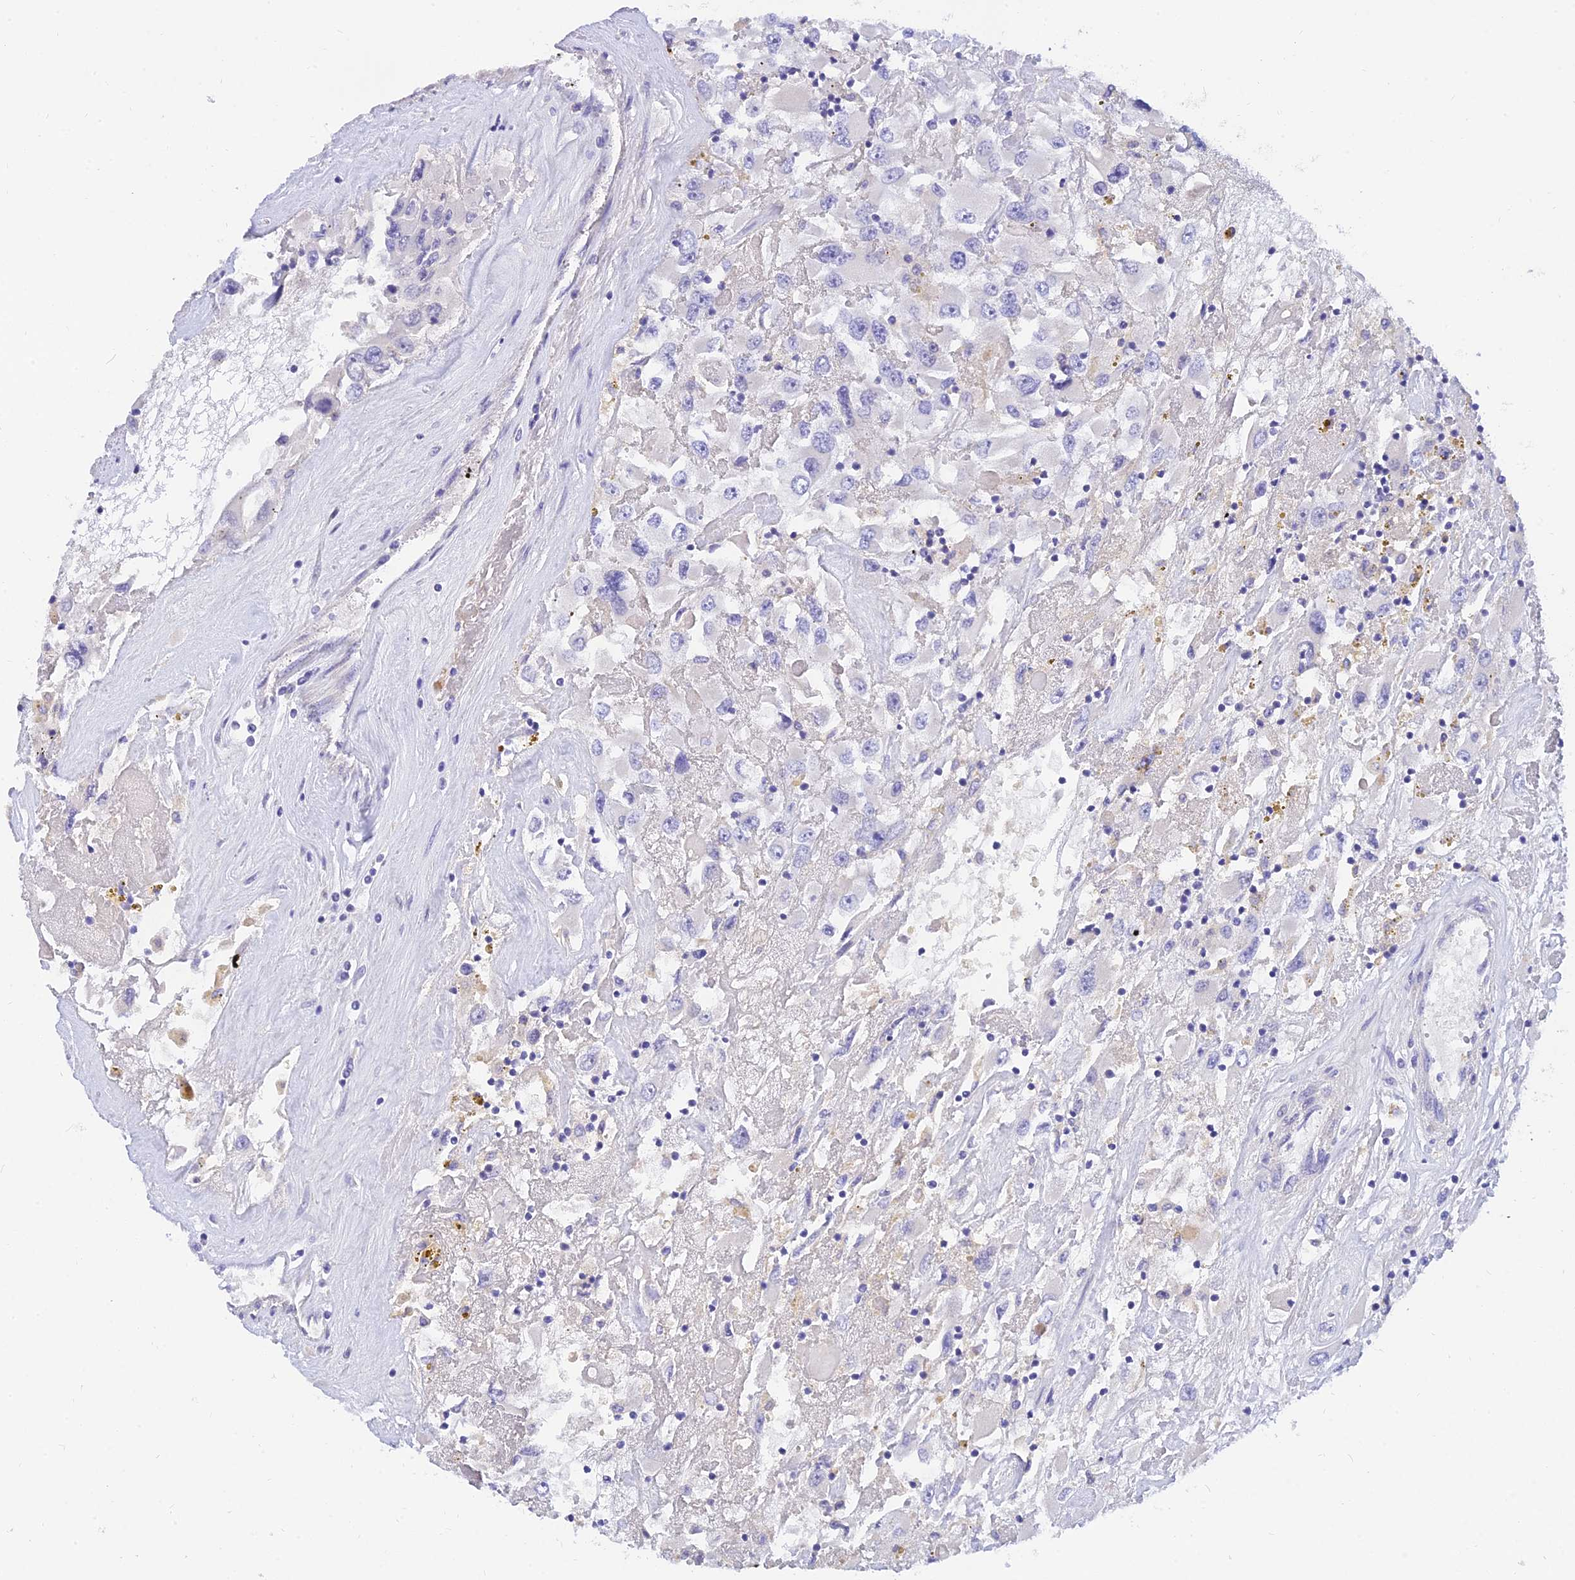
{"staining": {"intensity": "negative", "quantity": "none", "location": "none"}, "tissue": "renal cancer", "cell_type": "Tumor cells", "image_type": "cancer", "snomed": [{"axis": "morphology", "description": "Adenocarcinoma, NOS"}, {"axis": "topography", "description": "Kidney"}], "caption": "Immunohistochemistry image of human adenocarcinoma (renal) stained for a protein (brown), which shows no expression in tumor cells. (Brightfield microscopy of DAB (3,3'-diaminobenzidine) immunohistochemistry (IHC) at high magnification).", "gene": "TMEM161B", "patient": {"sex": "female", "age": 52}}